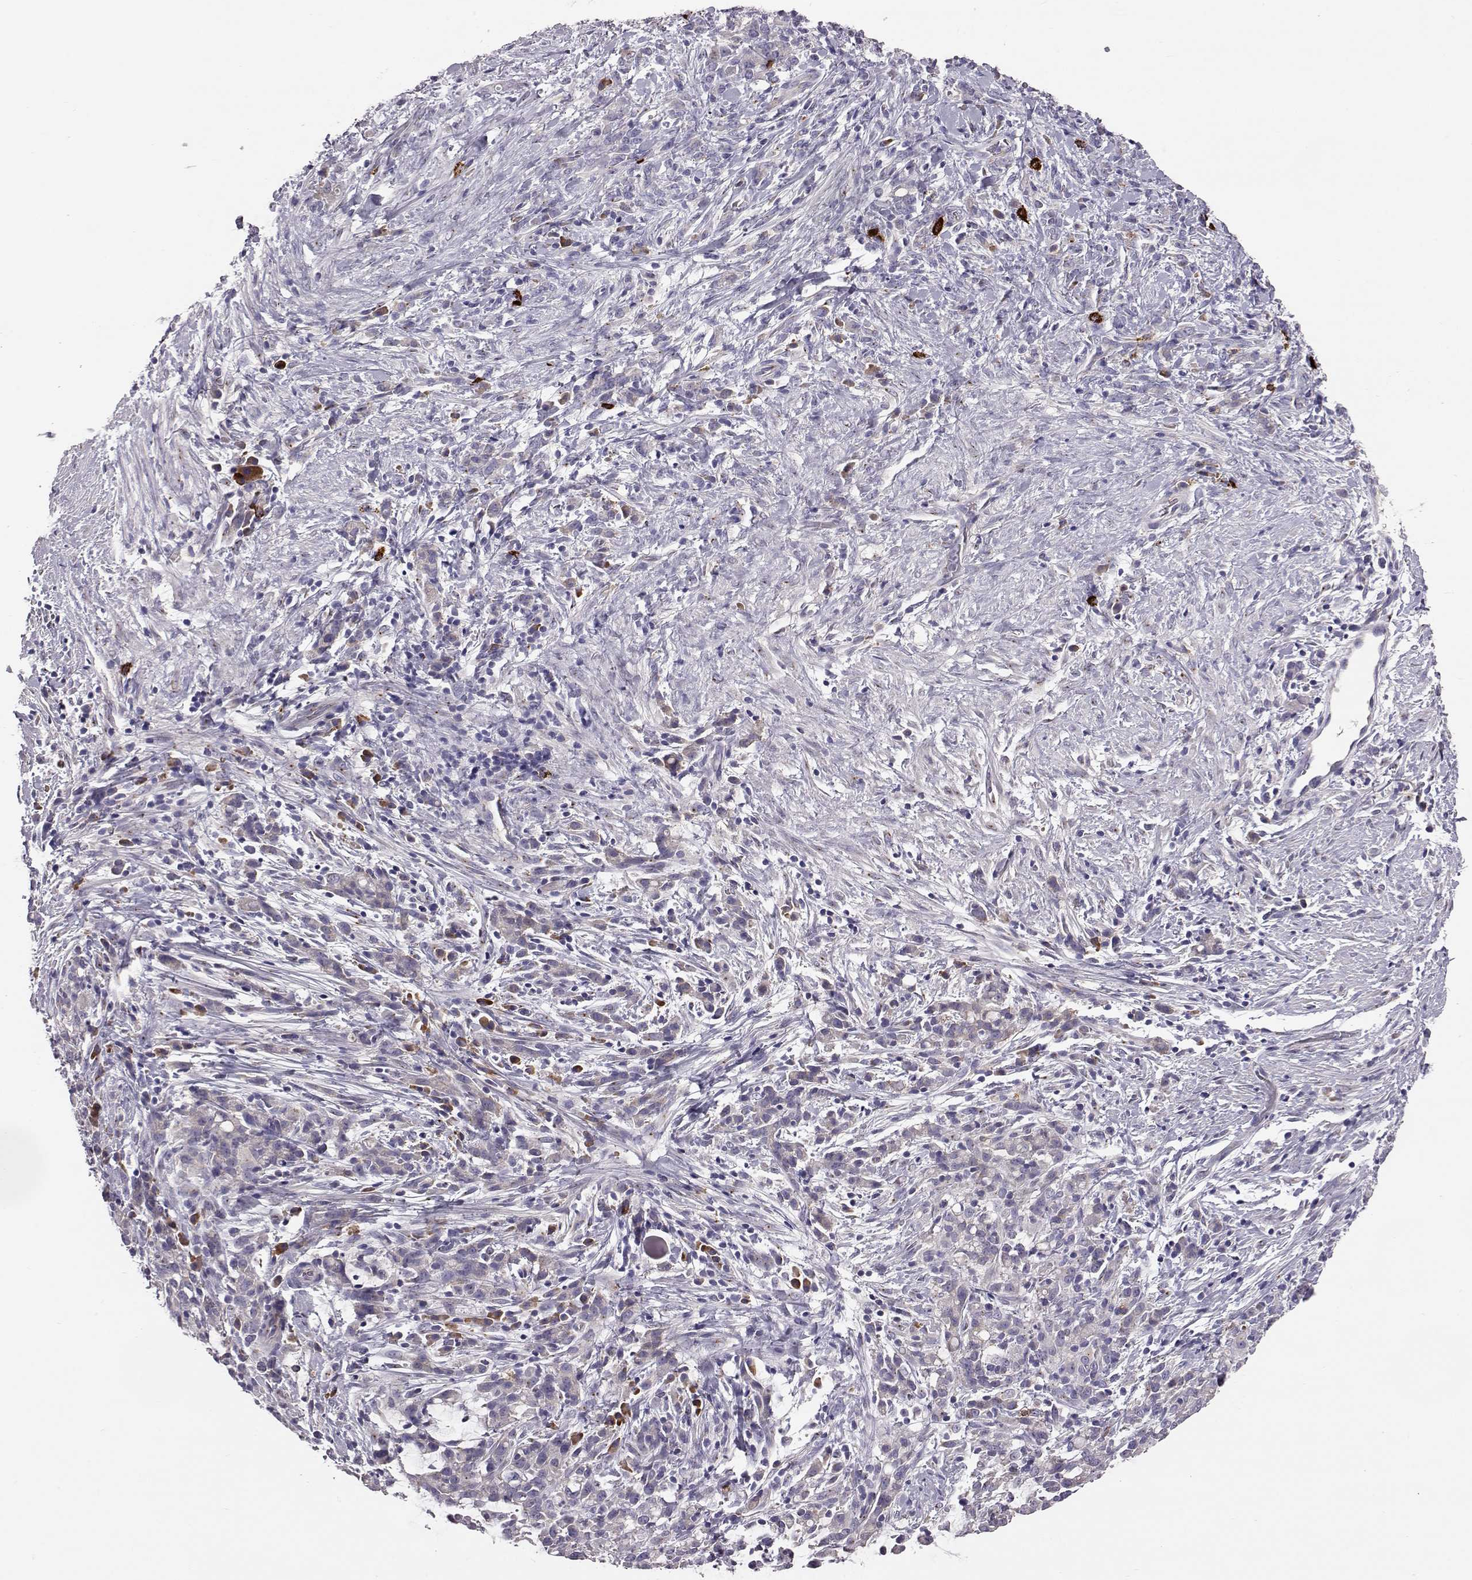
{"staining": {"intensity": "negative", "quantity": "none", "location": "none"}, "tissue": "stomach cancer", "cell_type": "Tumor cells", "image_type": "cancer", "snomed": [{"axis": "morphology", "description": "Adenocarcinoma, NOS"}, {"axis": "topography", "description": "Stomach"}], "caption": "An immunohistochemistry (IHC) micrograph of stomach cancer (adenocarcinoma) is shown. There is no staining in tumor cells of stomach cancer (adenocarcinoma).", "gene": "ADGRG5", "patient": {"sex": "female", "age": 57}}